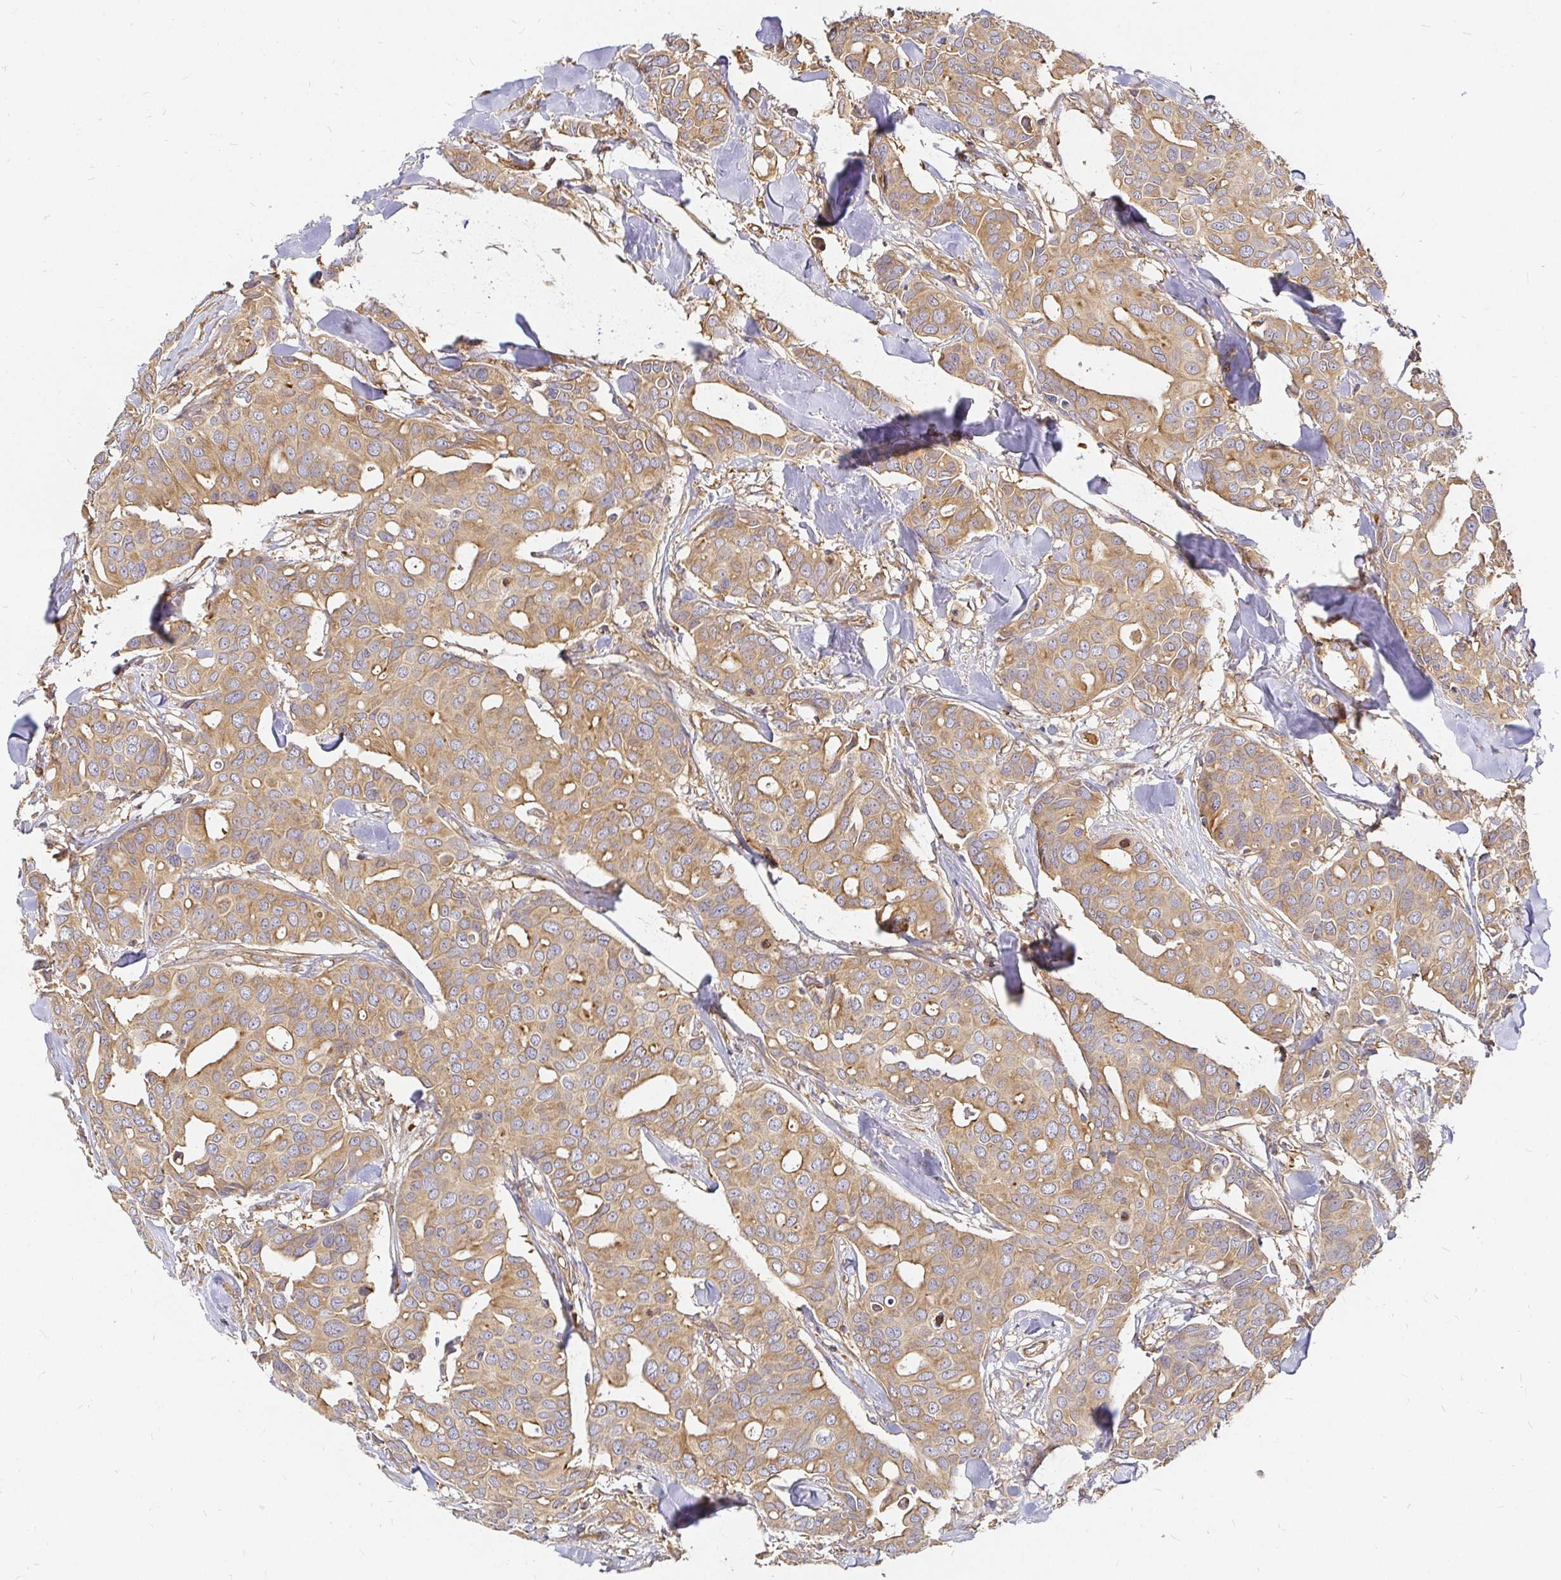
{"staining": {"intensity": "weak", "quantity": ">75%", "location": "cytoplasmic/membranous"}, "tissue": "breast cancer", "cell_type": "Tumor cells", "image_type": "cancer", "snomed": [{"axis": "morphology", "description": "Duct carcinoma"}, {"axis": "topography", "description": "Breast"}], "caption": "DAB (3,3'-diaminobenzidine) immunohistochemical staining of human breast cancer (invasive ductal carcinoma) reveals weak cytoplasmic/membranous protein positivity in approximately >75% of tumor cells.", "gene": "KIF5B", "patient": {"sex": "female", "age": 54}}